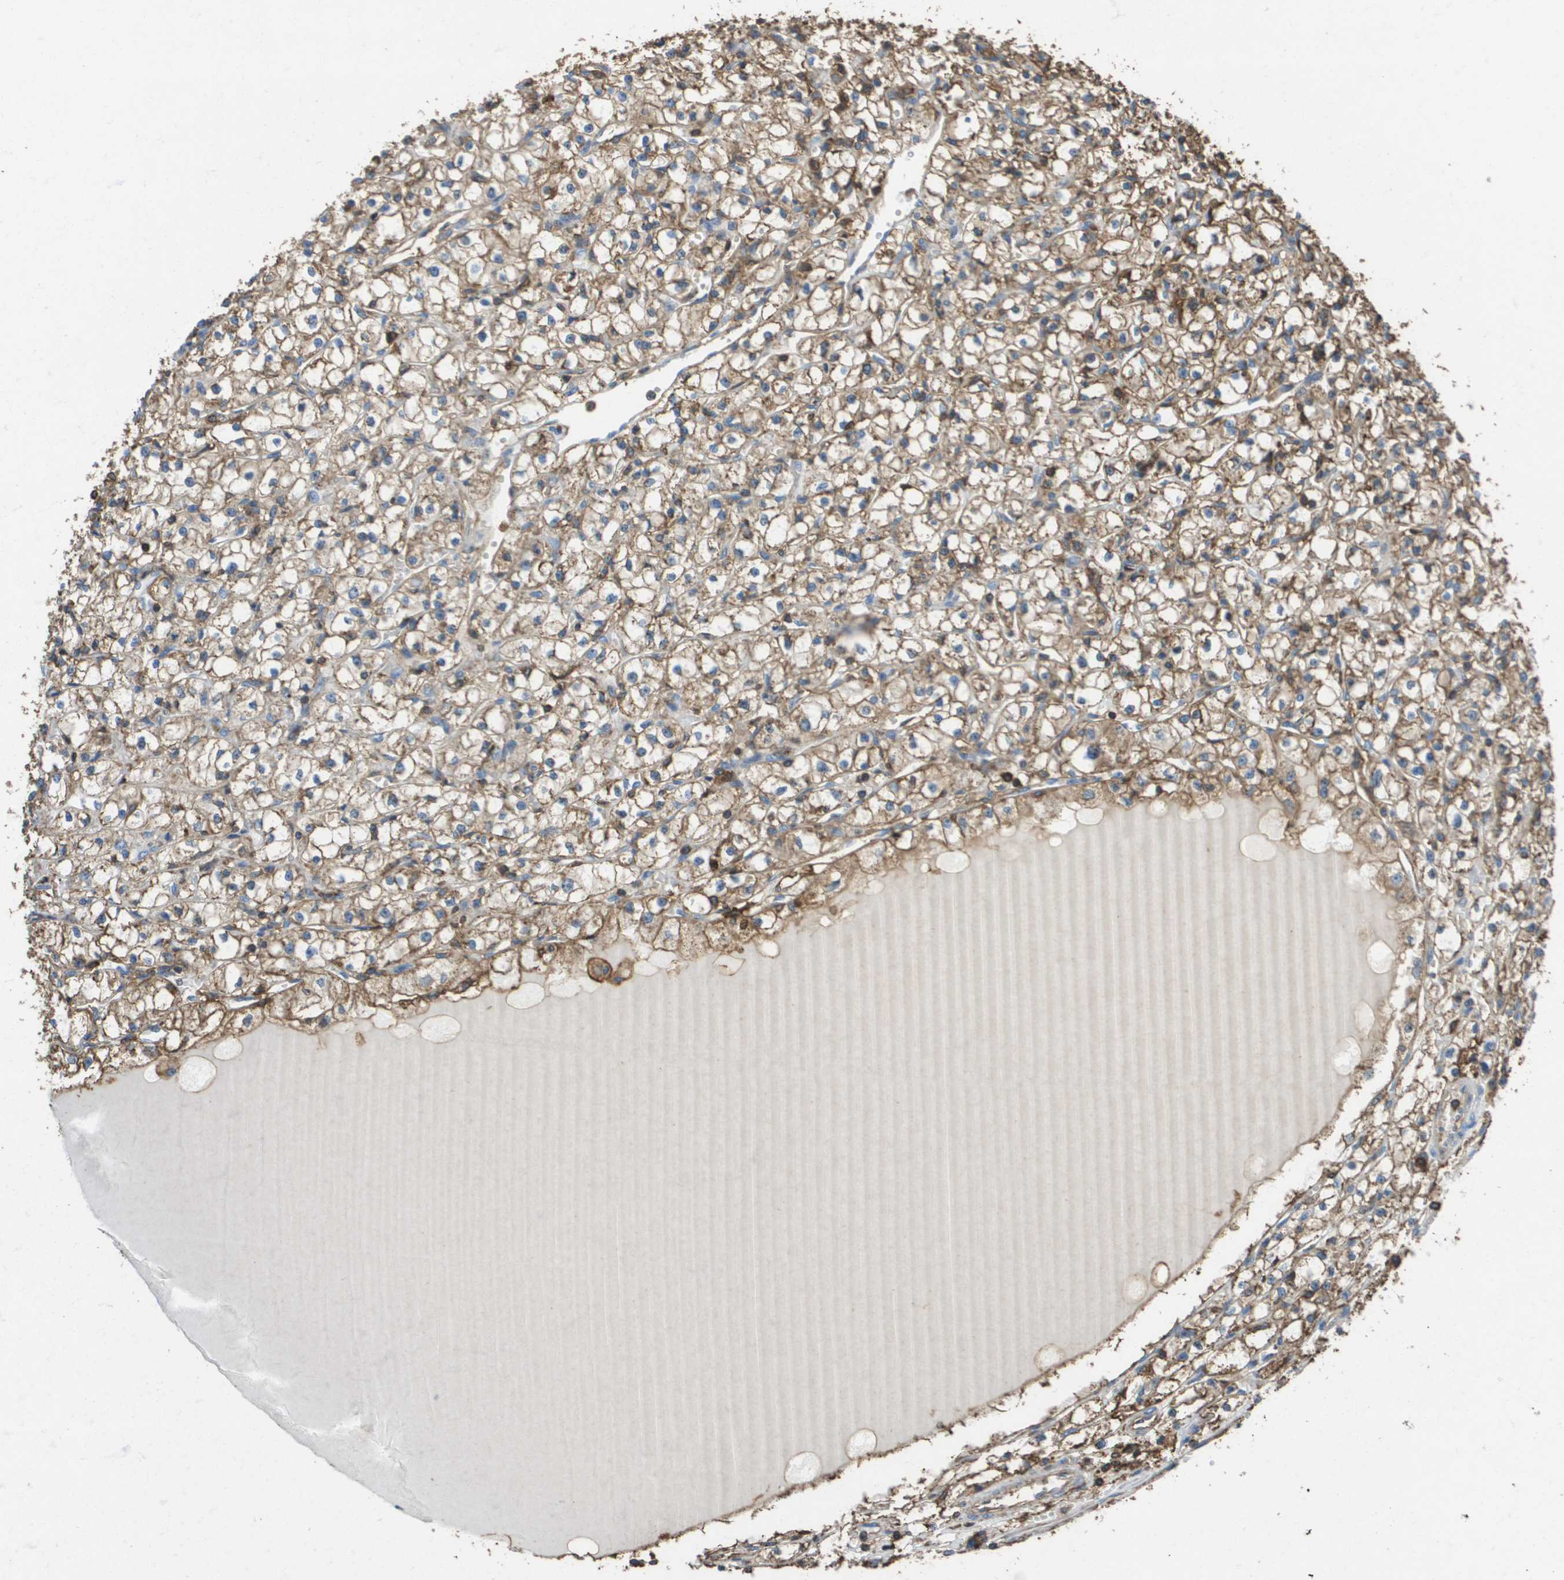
{"staining": {"intensity": "moderate", "quantity": ">75%", "location": "cytoplasmic/membranous"}, "tissue": "renal cancer", "cell_type": "Tumor cells", "image_type": "cancer", "snomed": [{"axis": "morphology", "description": "Adenocarcinoma, NOS"}, {"axis": "topography", "description": "Kidney"}], "caption": "The micrograph displays a brown stain indicating the presence of a protein in the cytoplasmic/membranous of tumor cells in renal cancer. (Brightfield microscopy of DAB IHC at high magnification).", "gene": "PASK", "patient": {"sex": "male", "age": 56}}